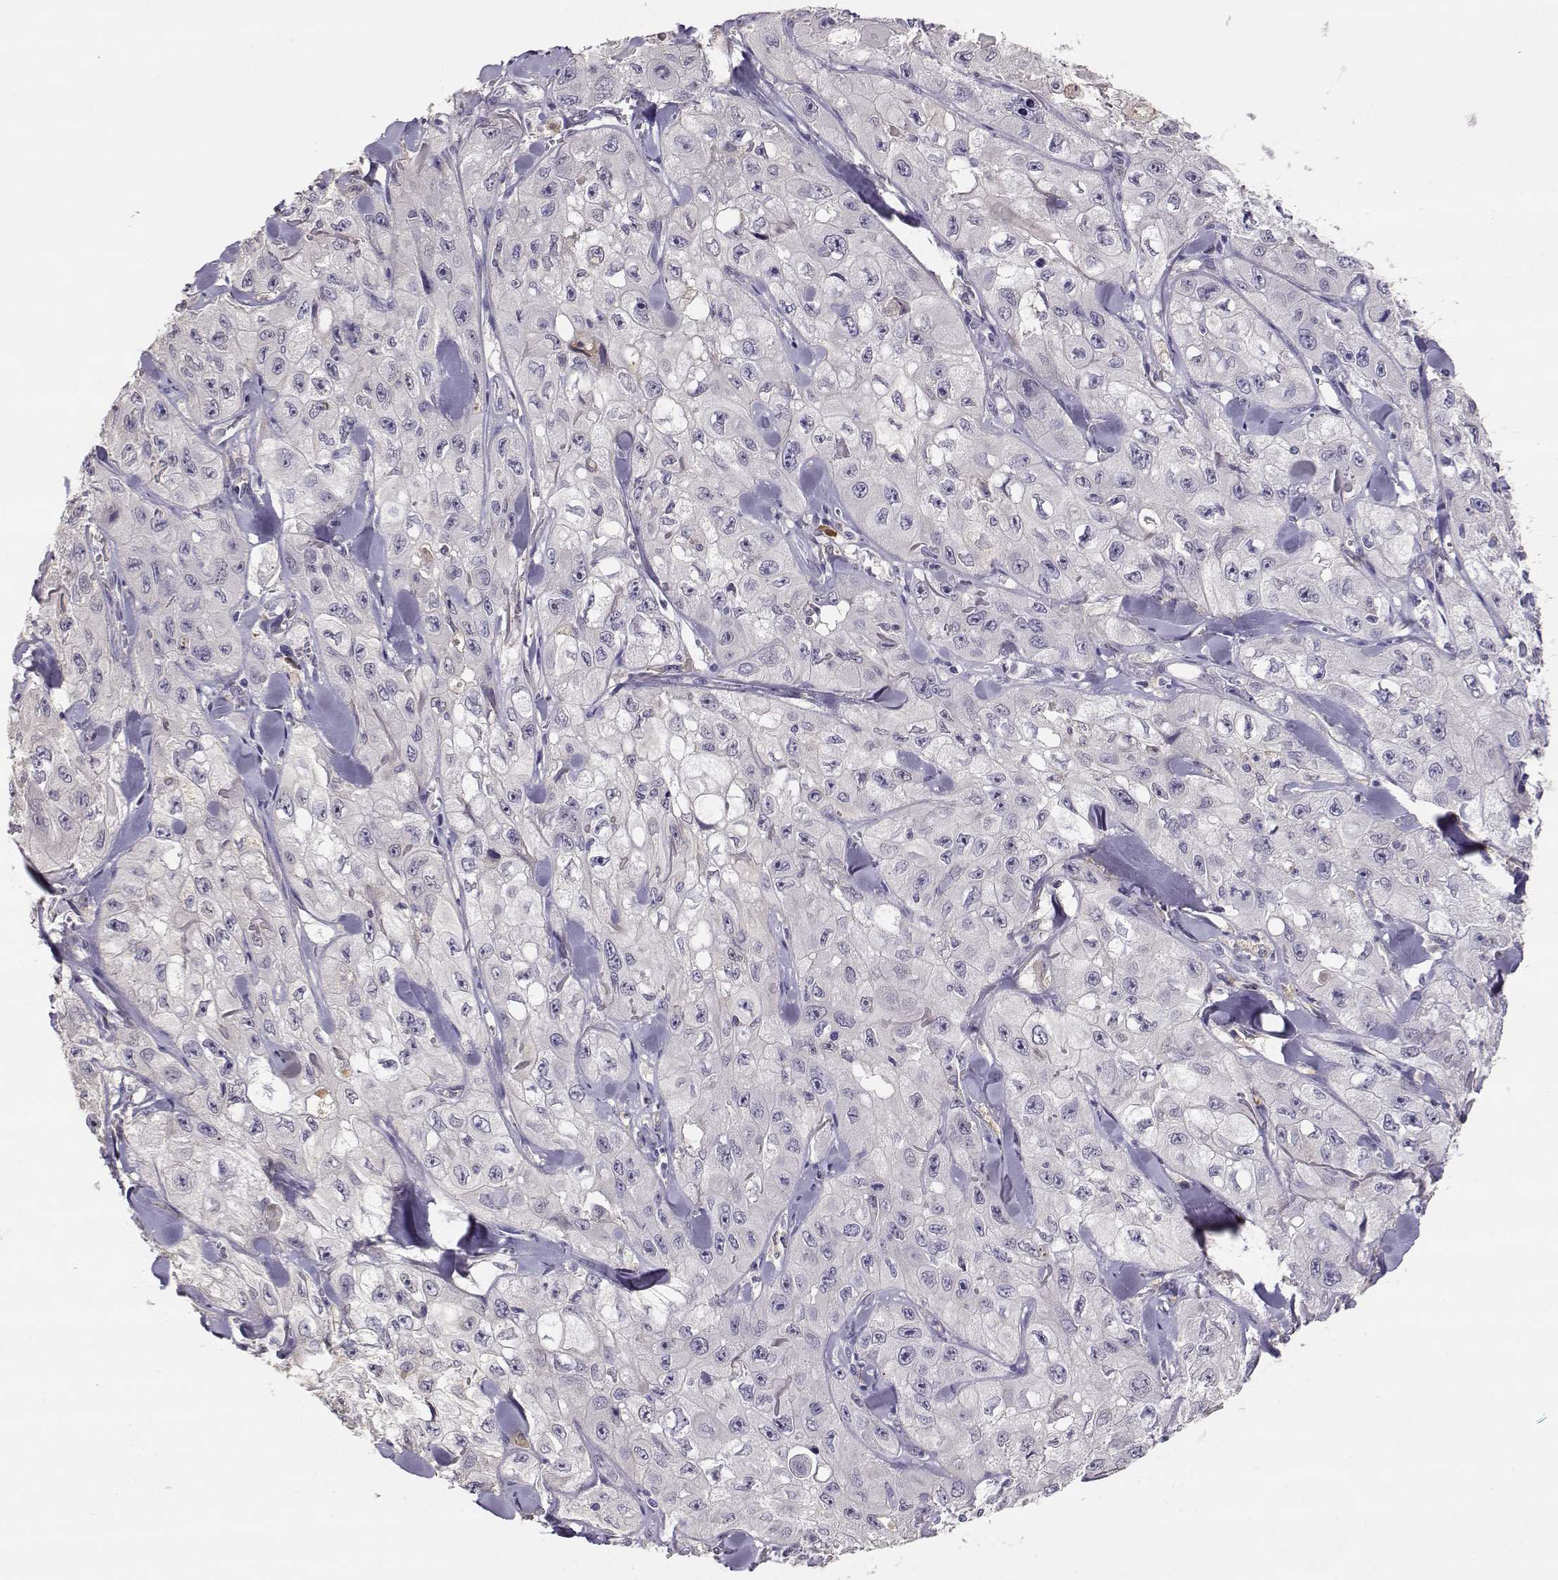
{"staining": {"intensity": "negative", "quantity": "none", "location": "none"}, "tissue": "skin cancer", "cell_type": "Tumor cells", "image_type": "cancer", "snomed": [{"axis": "morphology", "description": "Squamous cell carcinoma, NOS"}, {"axis": "topography", "description": "Skin"}, {"axis": "topography", "description": "Subcutis"}], "caption": "This is an IHC image of squamous cell carcinoma (skin). There is no staining in tumor cells.", "gene": "TACR1", "patient": {"sex": "male", "age": 73}}